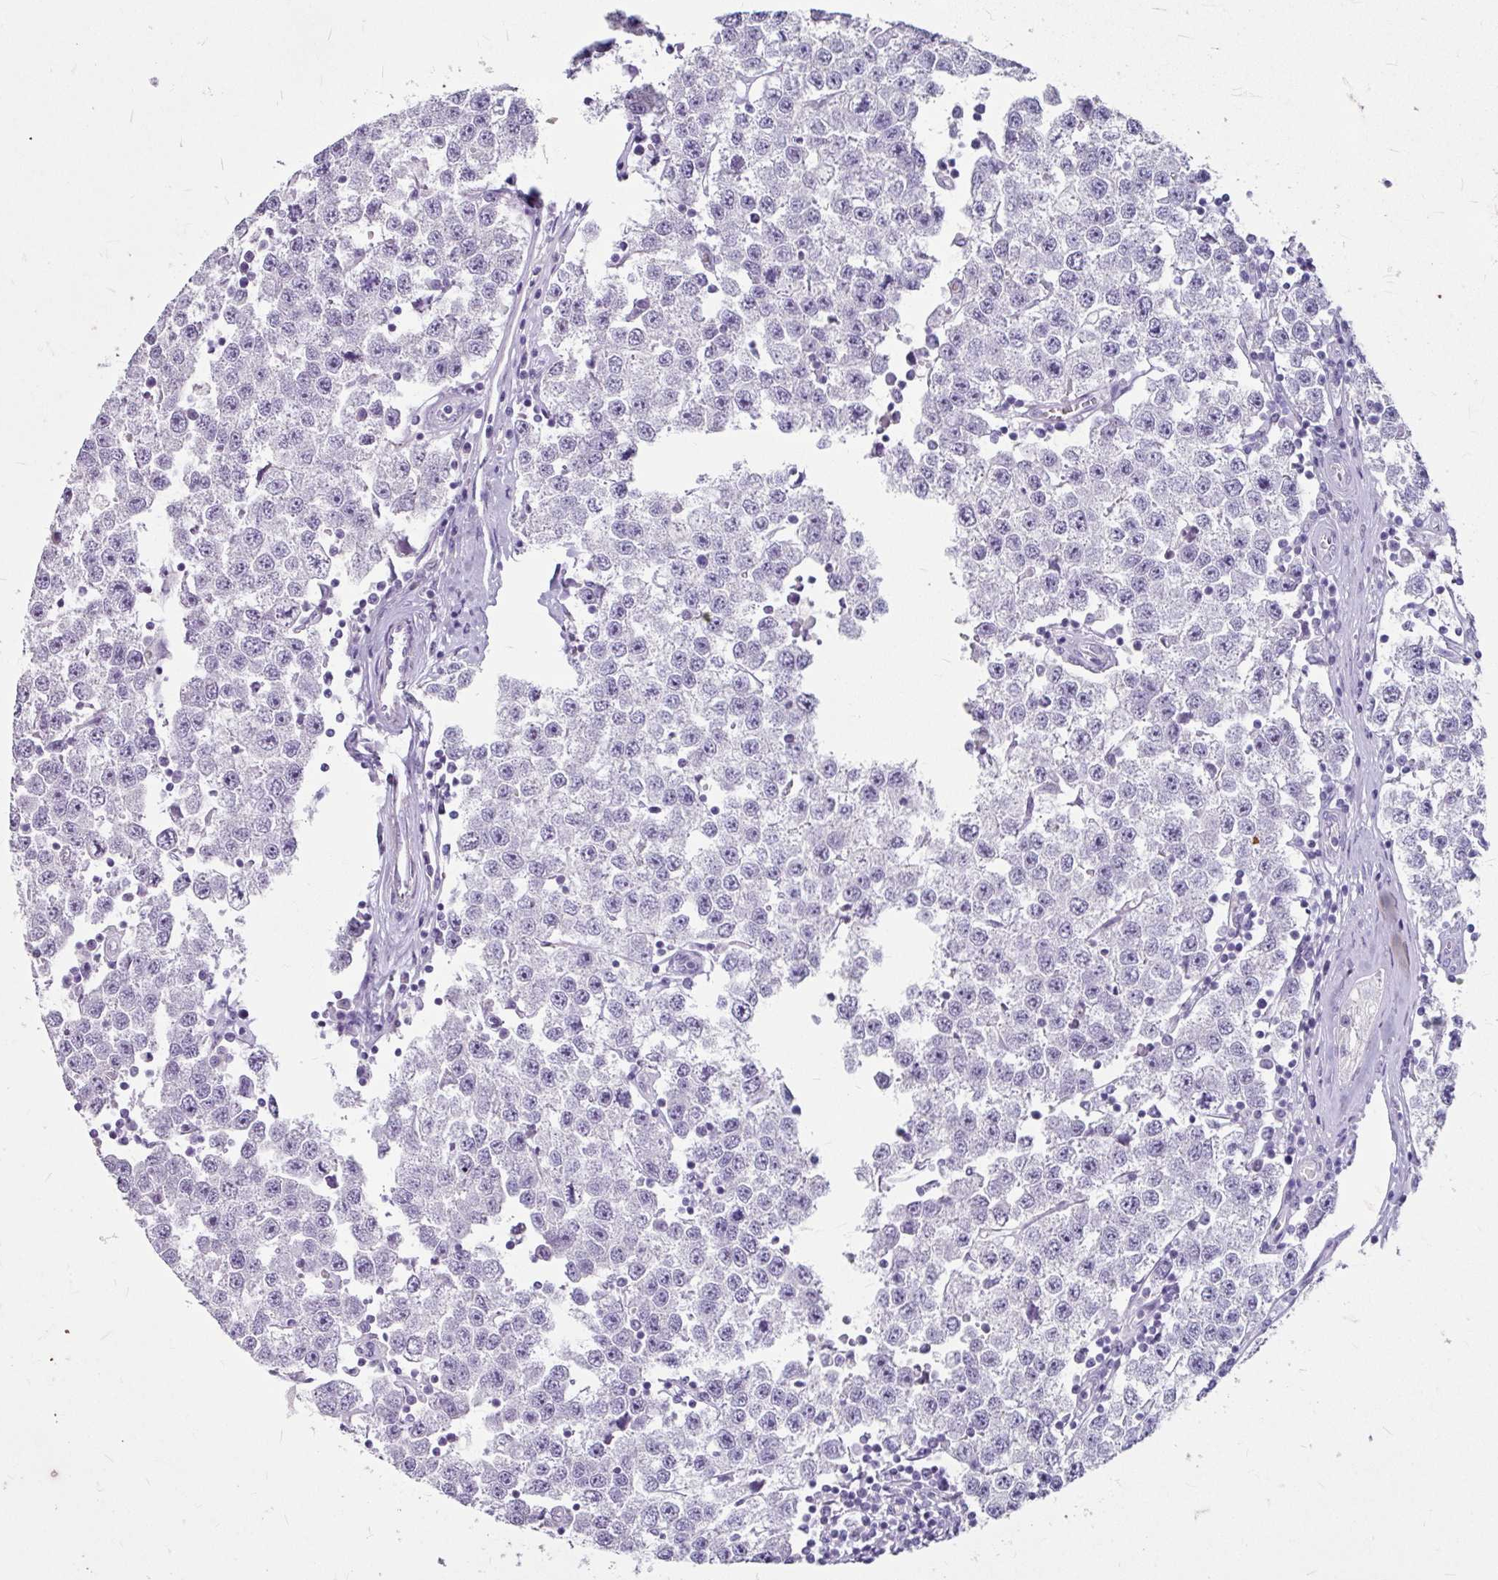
{"staining": {"intensity": "negative", "quantity": "none", "location": "none"}, "tissue": "testis cancer", "cell_type": "Tumor cells", "image_type": "cancer", "snomed": [{"axis": "morphology", "description": "Seminoma, NOS"}, {"axis": "topography", "description": "Testis"}], "caption": "An image of human testis cancer is negative for staining in tumor cells.", "gene": "ANKRD1", "patient": {"sex": "male", "age": 34}}